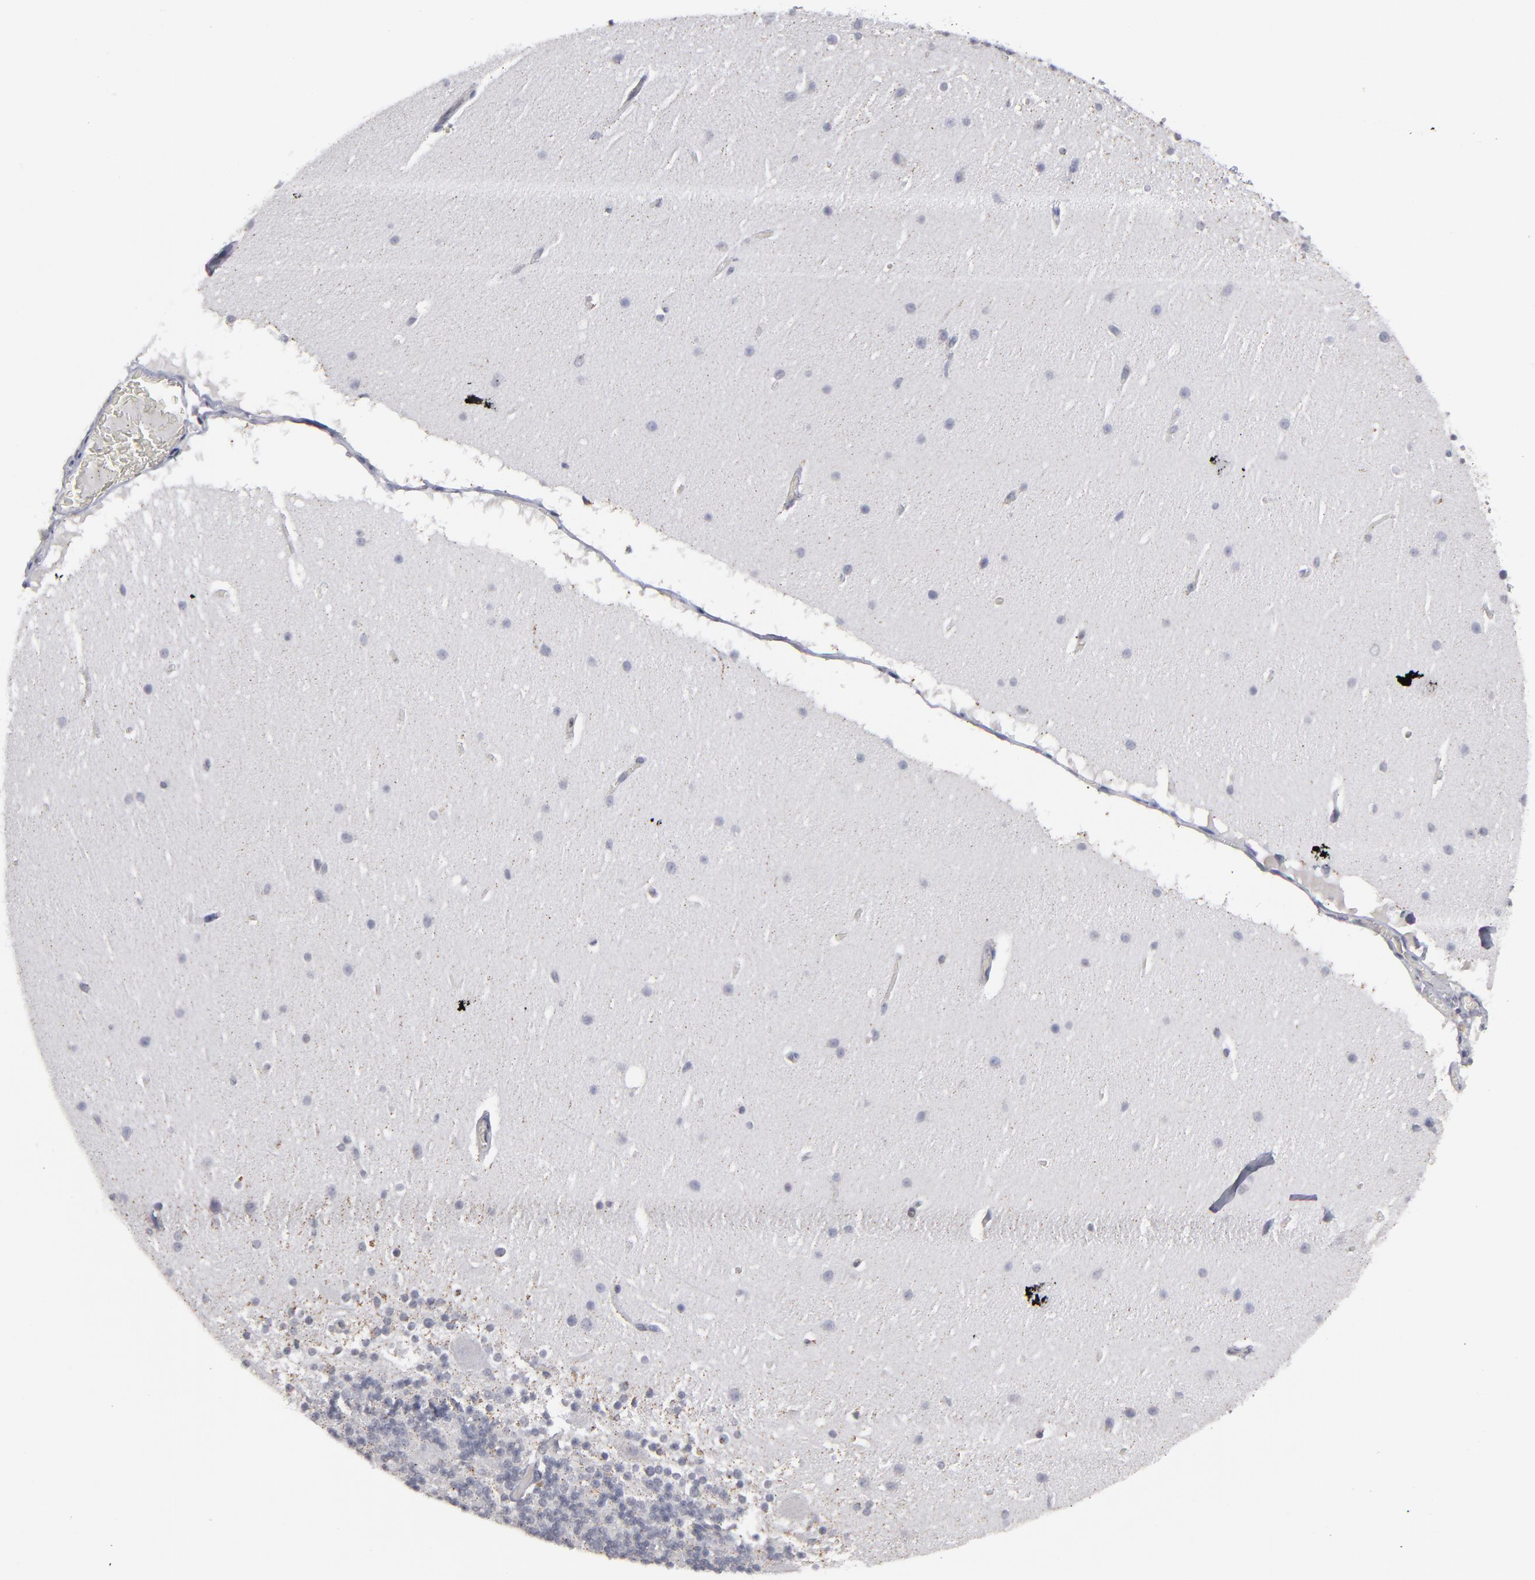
{"staining": {"intensity": "negative", "quantity": "none", "location": "none"}, "tissue": "cerebellum", "cell_type": "Cells in granular layer", "image_type": "normal", "snomed": [{"axis": "morphology", "description": "Normal tissue, NOS"}, {"axis": "topography", "description": "Cerebellum"}], "caption": "Cerebellum stained for a protein using IHC displays no positivity cells in granular layer.", "gene": "ODF2", "patient": {"sex": "female", "age": 19}}